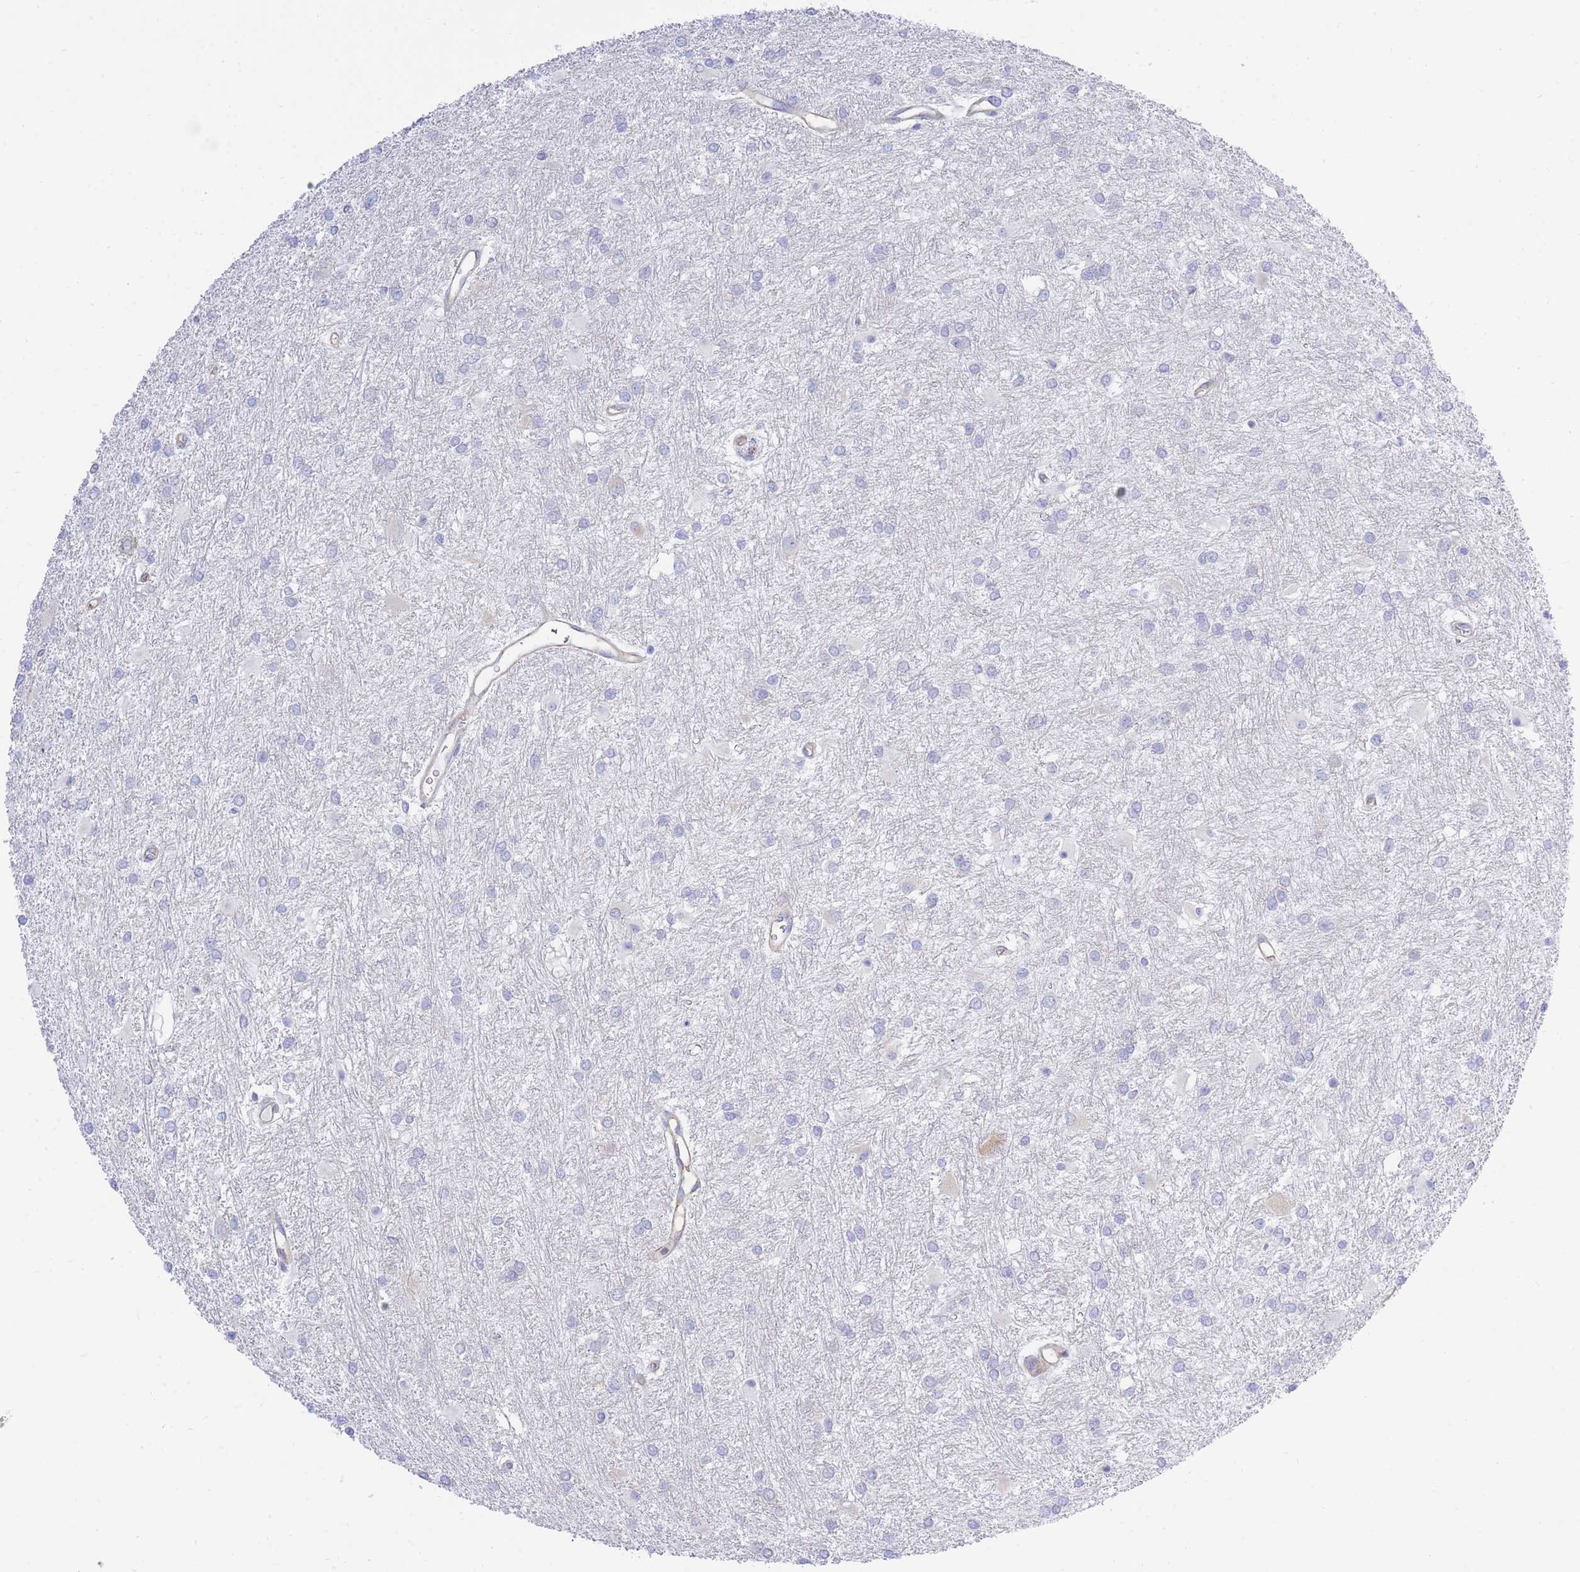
{"staining": {"intensity": "negative", "quantity": "none", "location": "none"}, "tissue": "glioma", "cell_type": "Tumor cells", "image_type": "cancer", "snomed": [{"axis": "morphology", "description": "Glioma, malignant, High grade"}, {"axis": "topography", "description": "Brain"}], "caption": "Immunohistochemistry of malignant glioma (high-grade) shows no staining in tumor cells. The staining was performed using DAB to visualize the protein expression in brown, while the nuclei were stained in blue with hematoxylin (Magnification: 20x).", "gene": "REM1", "patient": {"sex": "female", "age": 50}}